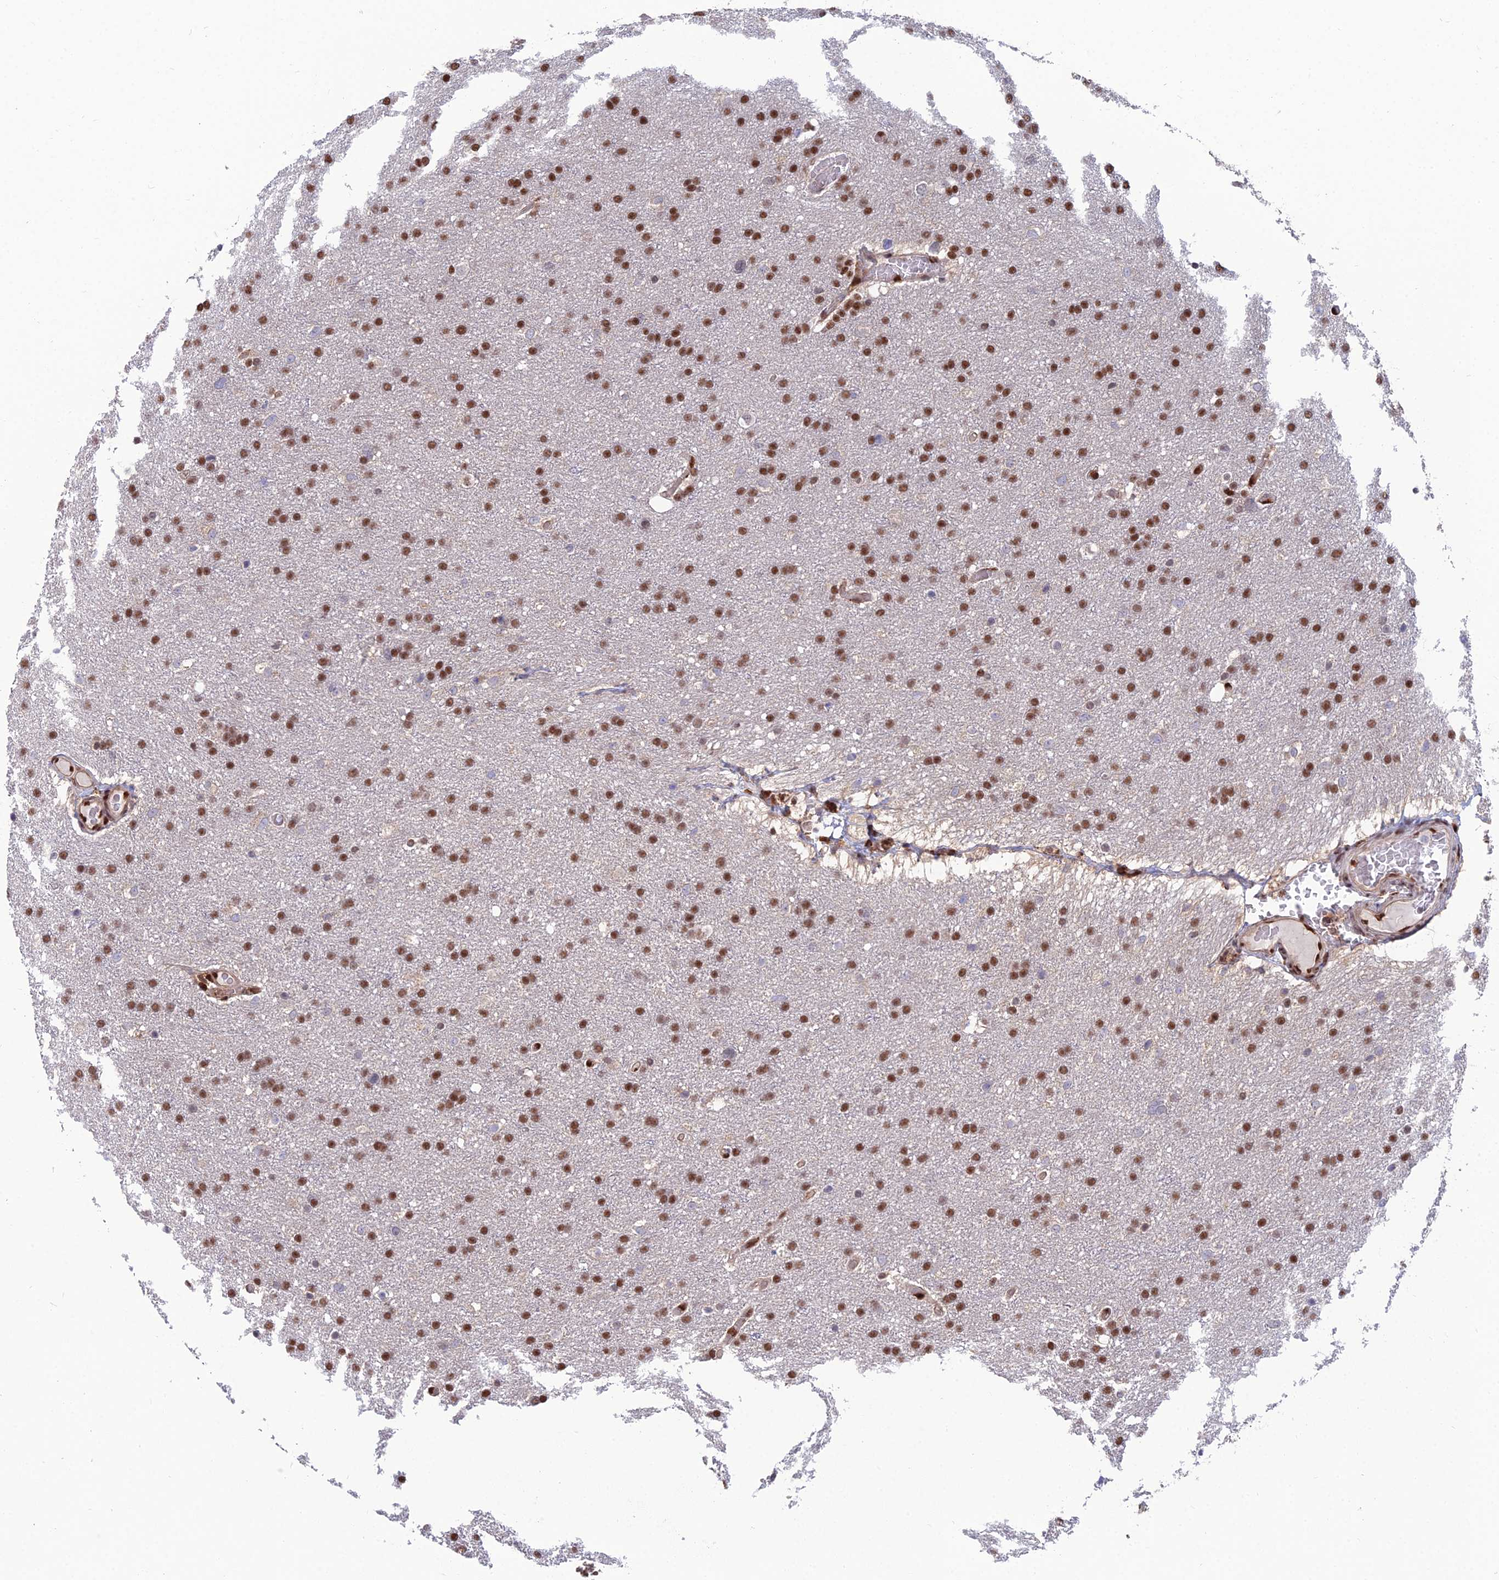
{"staining": {"intensity": "moderate", "quantity": ">75%", "location": "nuclear"}, "tissue": "glioma", "cell_type": "Tumor cells", "image_type": "cancer", "snomed": [{"axis": "morphology", "description": "Glioma, malignant, High grade"}, {"axis": "topography", "description": "Cerebral cortex"}], "caption": "Immunohistochemical staining of human glioma displays medium levels of moderate nuclear protein positivity in about >75% of tumor cells.", "gene": "DNPEP", "patient": {"sex": "female", "age": 36}}